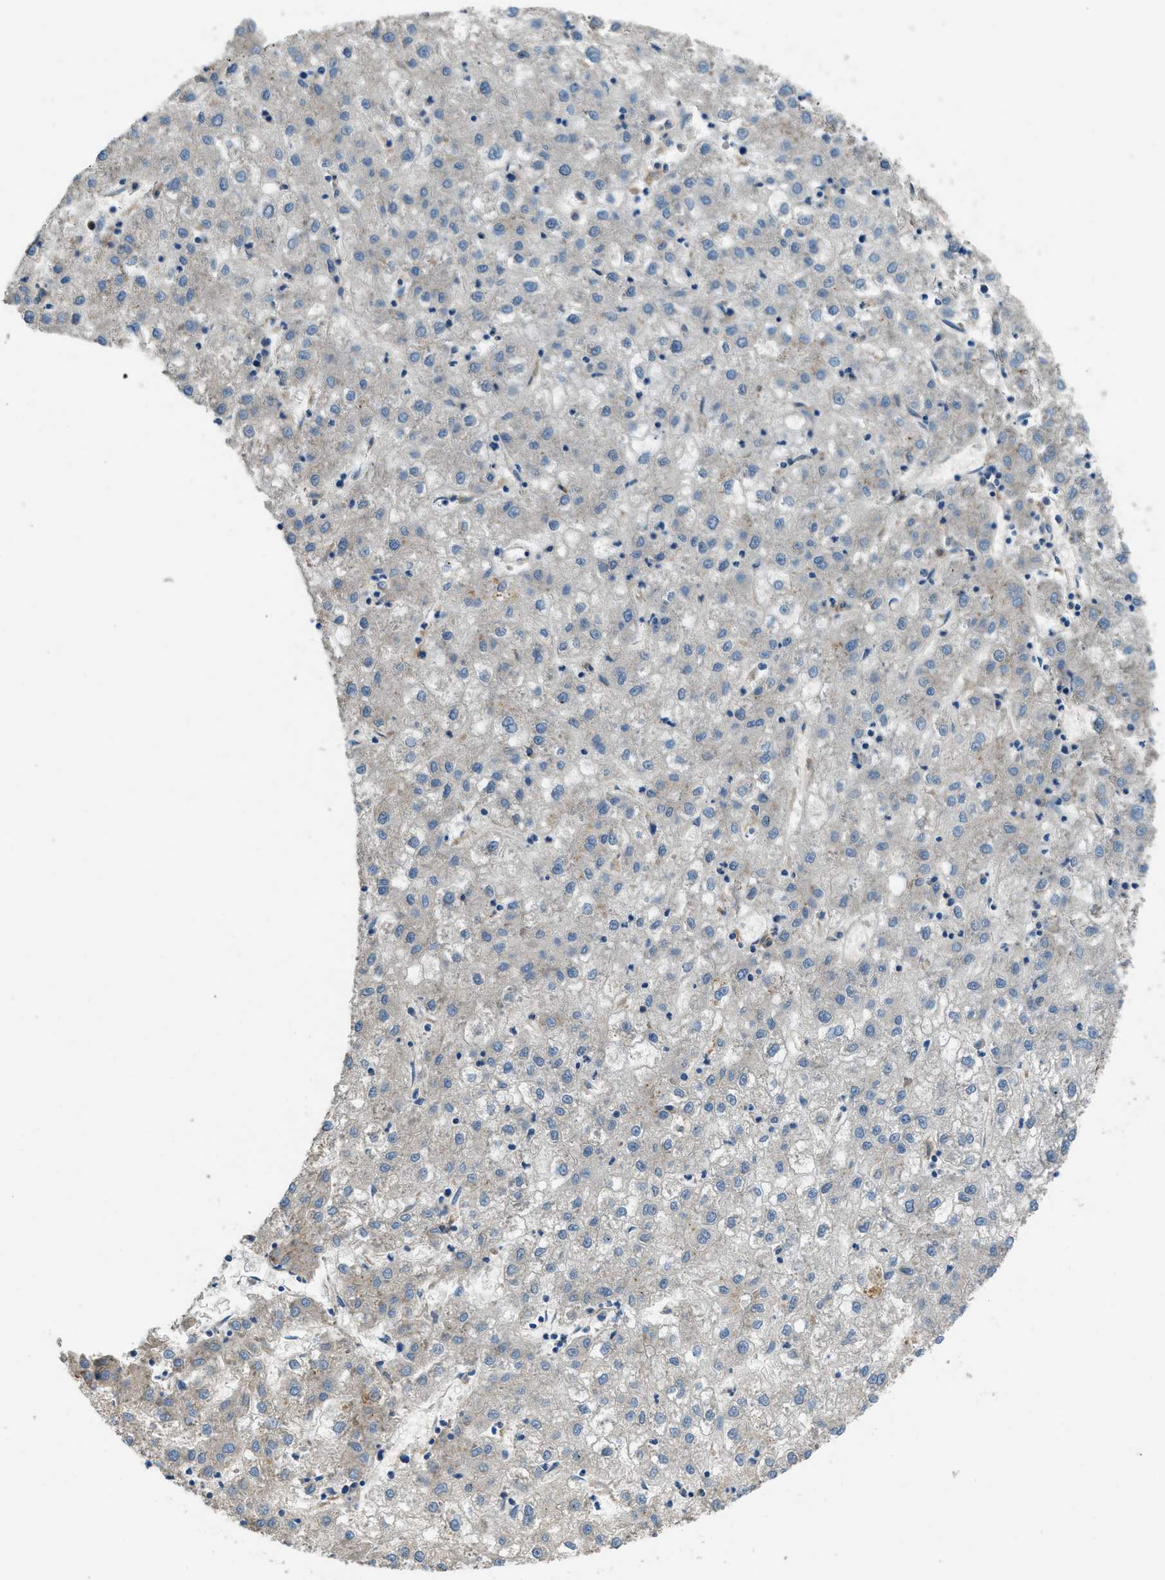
{"staining": {"intensity": "negative", "quantity": "none", "location": "none"}, "tissue": "liver cancer", "cell_type": "Tumor cells", "image_type": "cancer", "snomed": [{"axis": "morphology", "description": "Carcinoma, Hepatocellular, NOS"}, {"axis": "topography", "description": "Liver"}], "caption": "High power microscopy photomicrograph of an immunohistochemistry histopathology image of hepatocellular carcinoma (liver), revealing no significant expression in tumor cells.", "gene": "GIMAP8", "patient": {"sex": "male", "age": 72}}